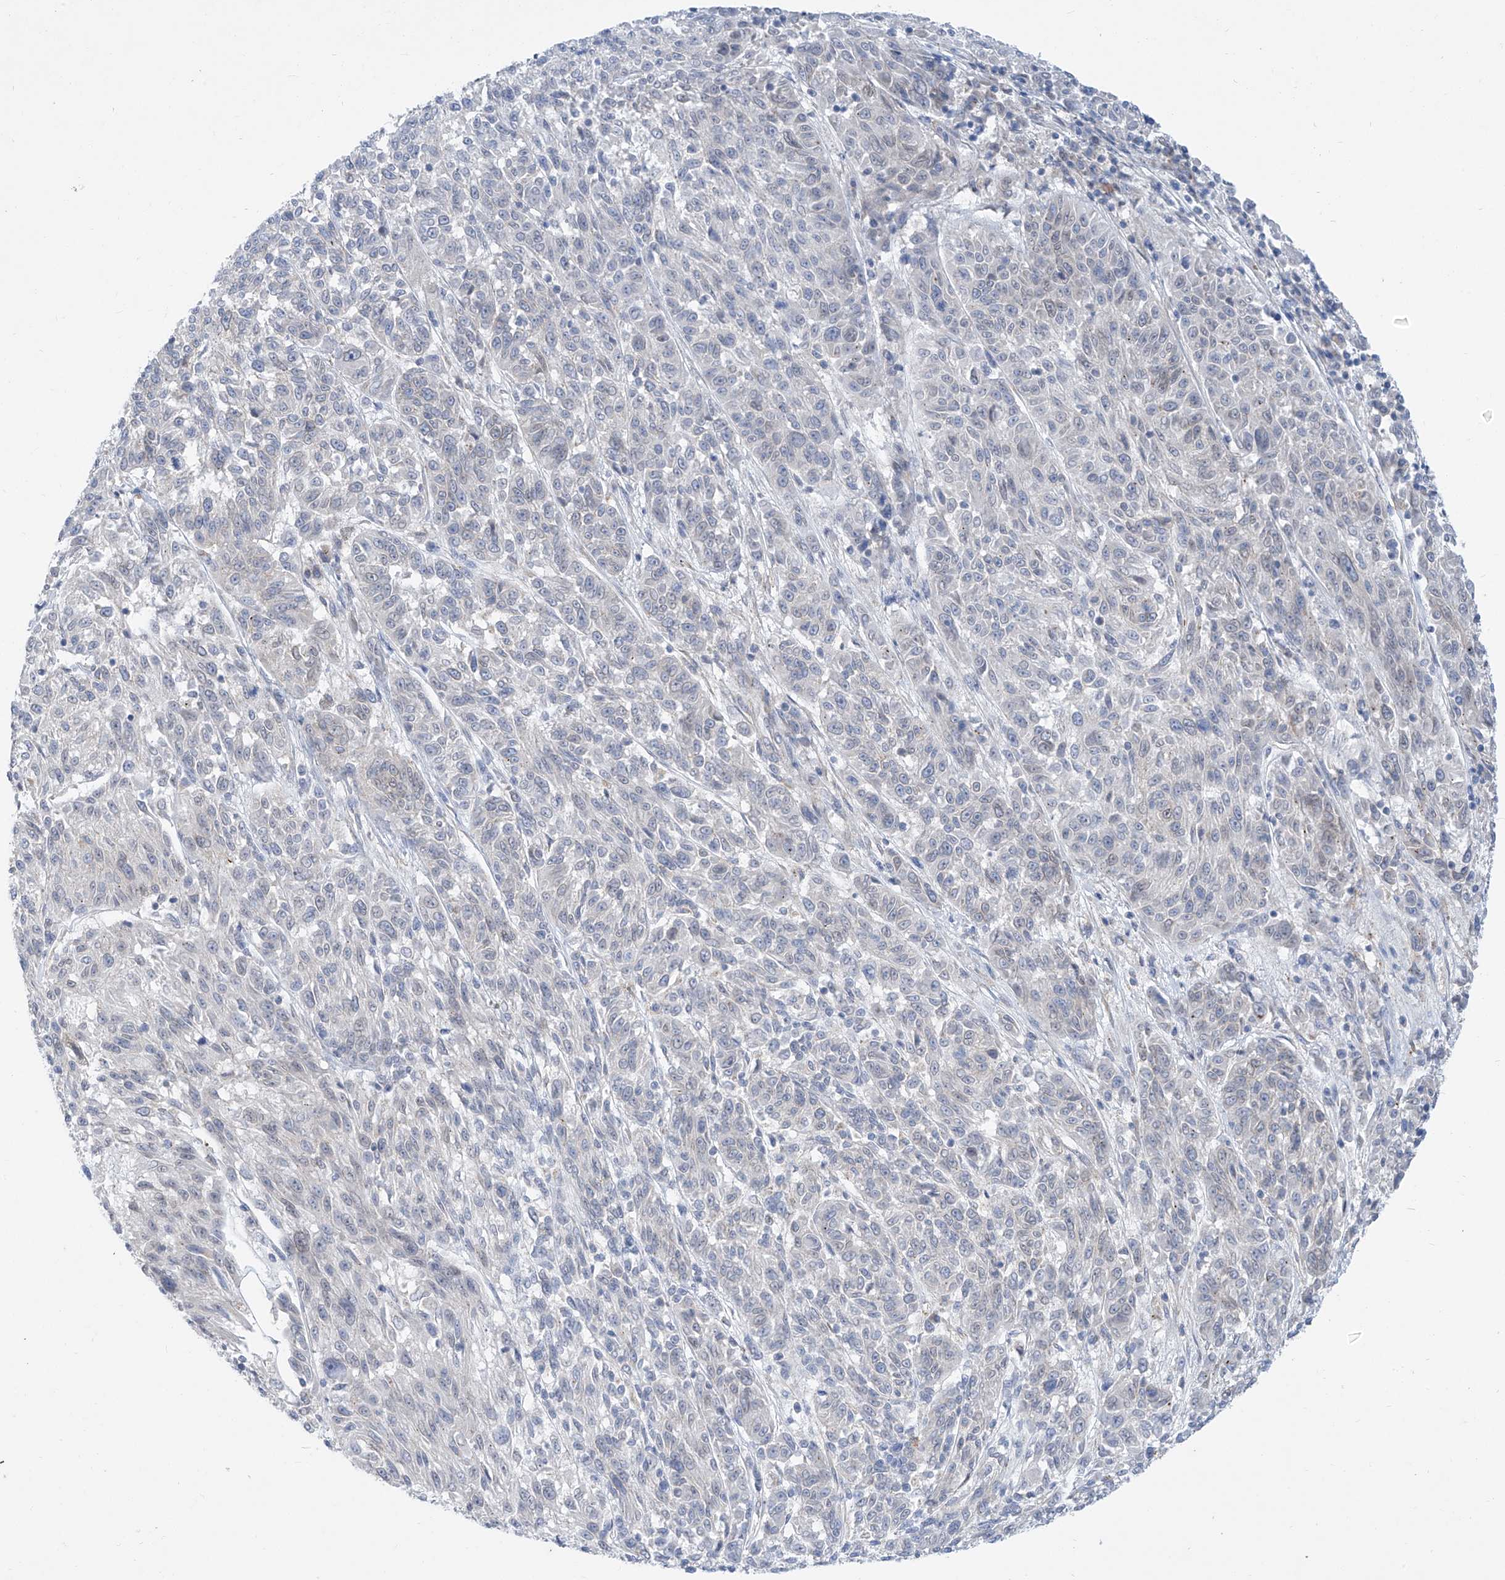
{"staining": {"intensity": "weak", "quantity": "<25%", "location": "cytoplasmic/membranous,nuclear"}, "tissue": "melanoma", "cell_type": "Tumor cells", "image_type": "cancer", "snomed": [{"axis": "morphology", "description": "Malignant melanoma, NOS"}, {"axis": "topography", "description": "Skin"}], "caption": "DAB immunohistochemical staining of human malignant melanoma displays no significant staining in tumor cells.", "gene": "KRTAP25-1", "patient": {"sex": "male", "age": 53}}